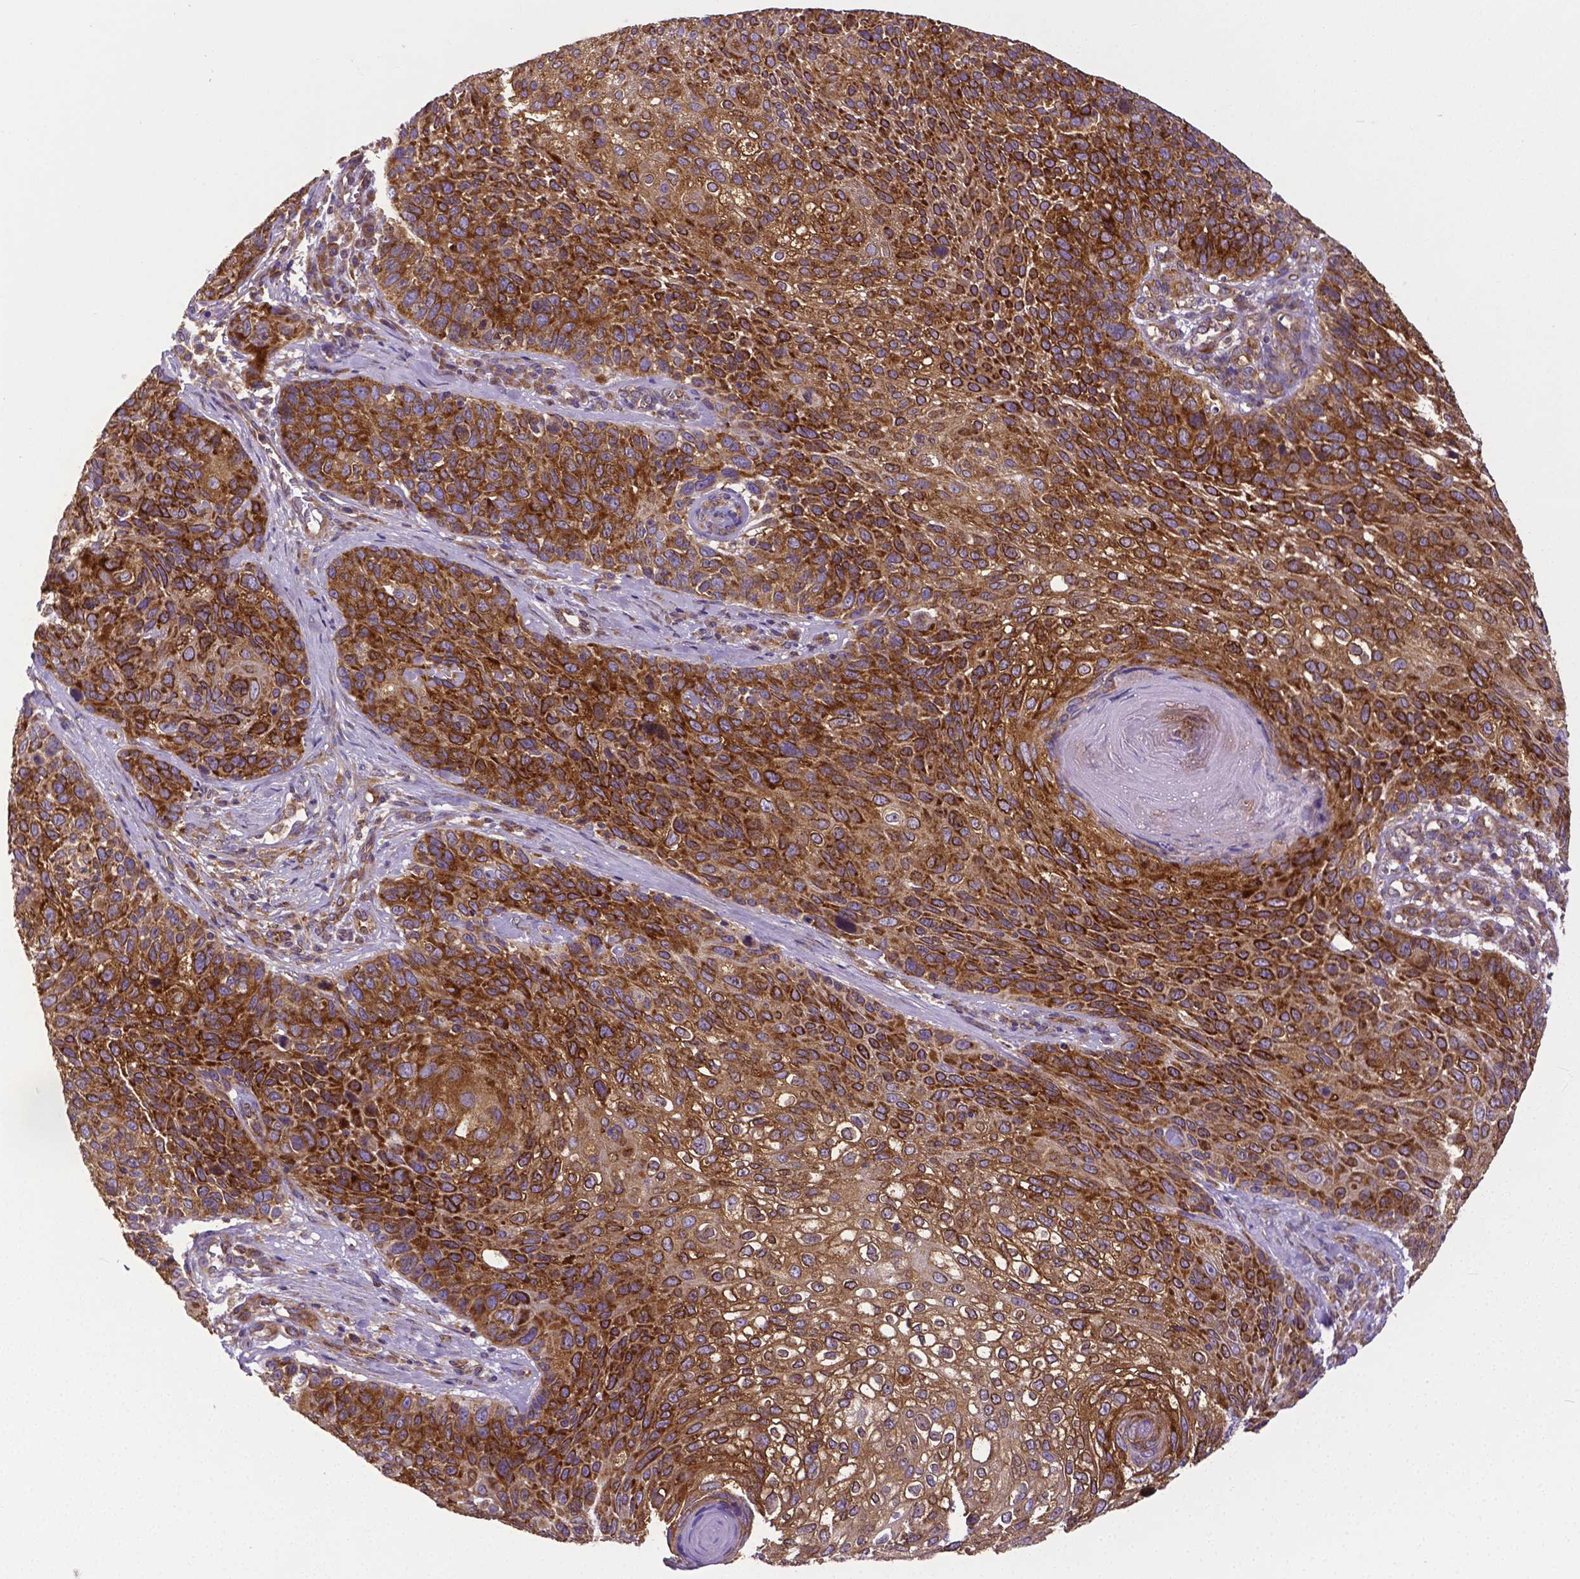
{"staining": {"intensity": "strong", "quantity": ">75%", "location": "cytoplasmic/membranous"}, "tissue": "skin cancer", "cell_type": "Tumor cells", "image_type": "cancer", "snomed": [{"axis": "morphology", "description": "Squamous cell carcinoma, NOS"}, {"axis": "topography", "description": "Skin"}], "caption": "Skin squamous cell carcinoma stained for a protein (brown) shows strong cytoplasmic/membranous positive staining in about >75% of tumor cells.", "gene": "DICER1", "patient": {"sex": "male", "age": 92}}